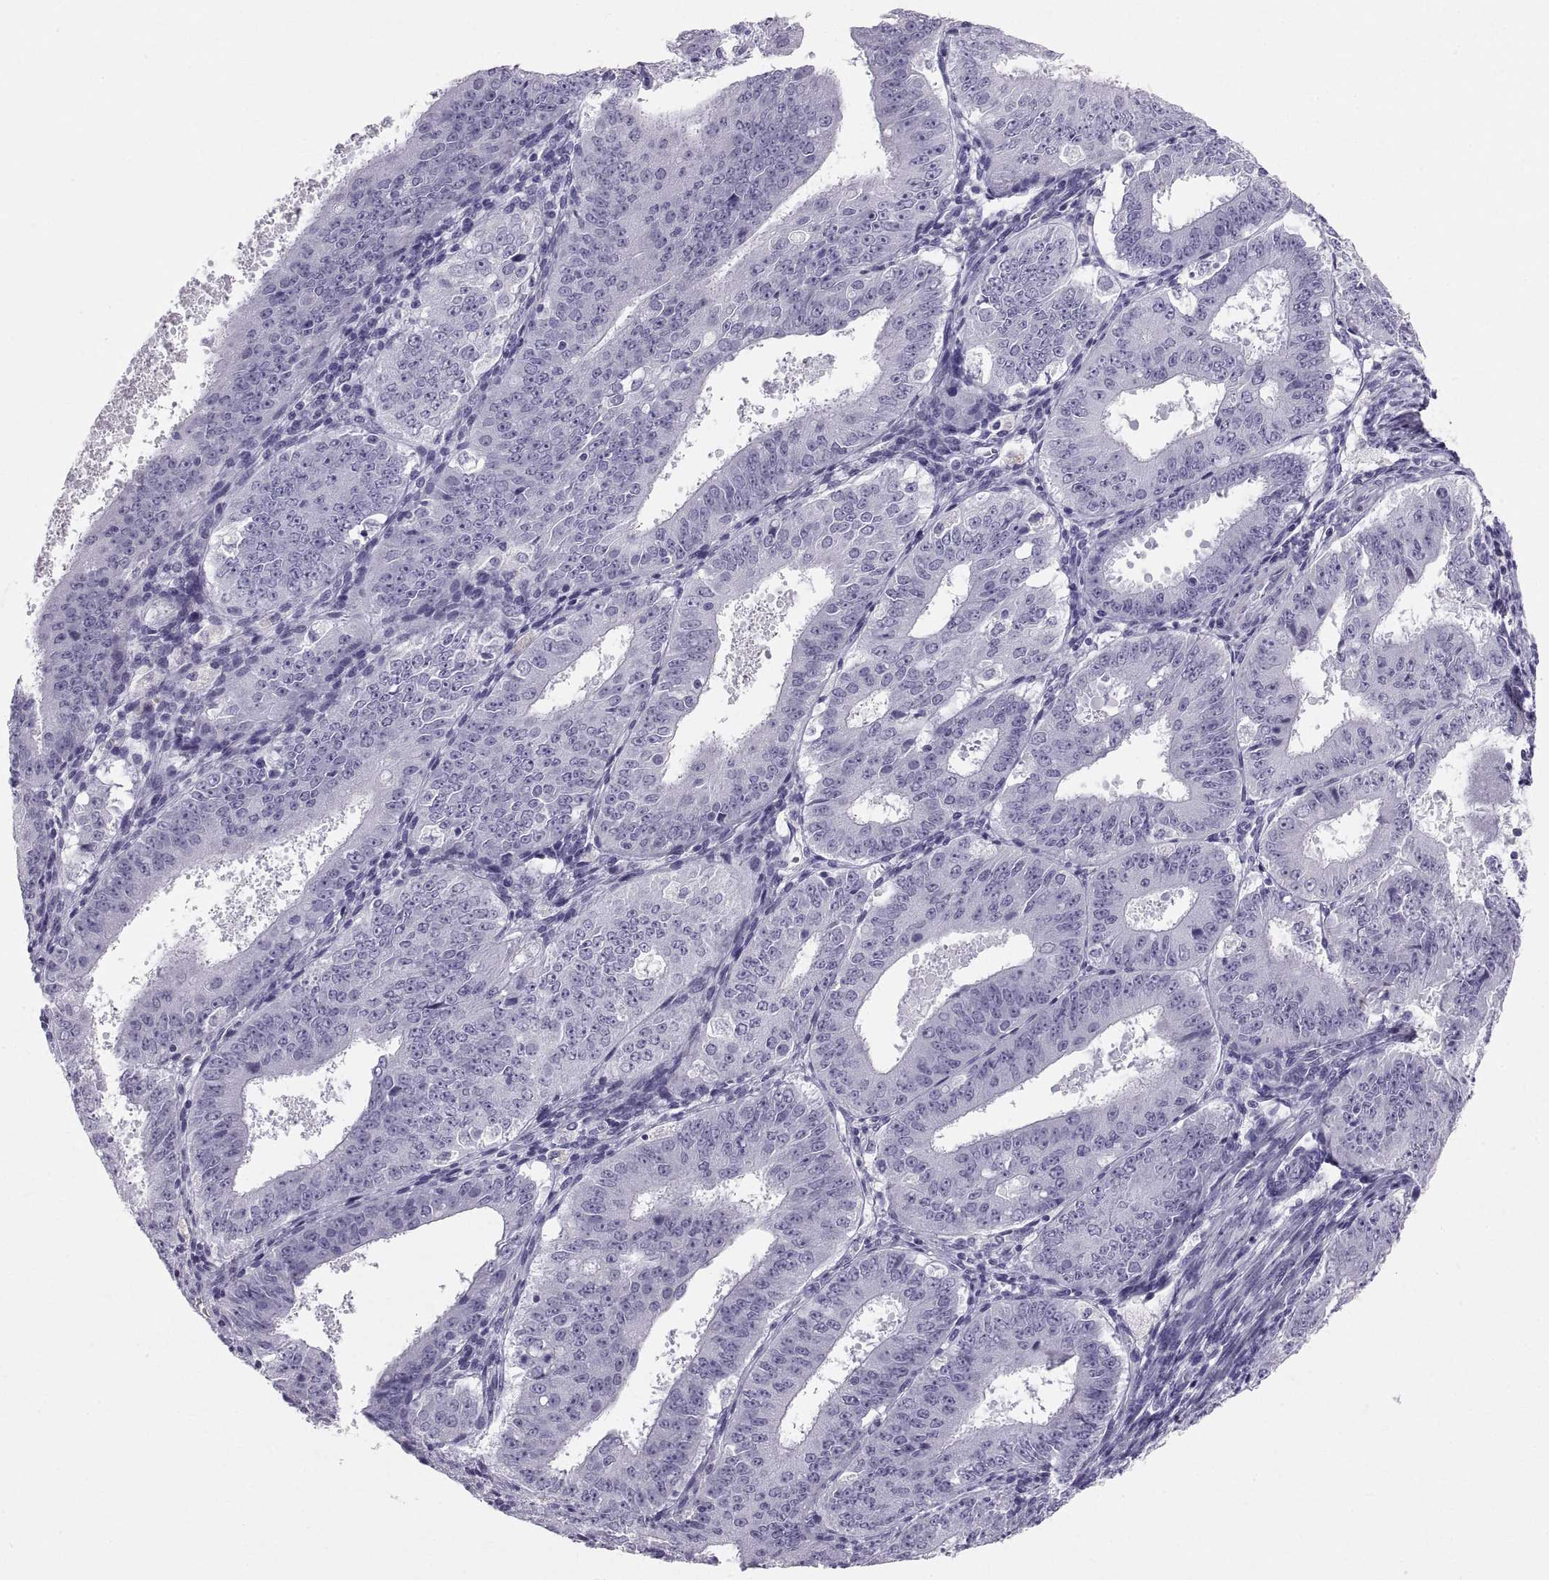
{"staining": {"intensity": "negative", "quantity": "none", "location": "none"}, "tissue": "ovarian cancer", "cell_type": "Tumor cells", "image_type": "cancer", "snomed": [{"axis": "morphology", "description": "Carcinoma, endometroid"}, {"axis": "topography", "description": "Ovary"}], "caption": "Protein analysis of endometroid carcinoma (ovarian) exhibits no significant positivity in tumor cells. The staining is performed using DAB (3,3'-diaminobenzidine) brown chromogen with nuclei counter-stained in using hematoxylin.", "gene": "SLC22A6", "patient": {"sex": "female", "age": 42}}